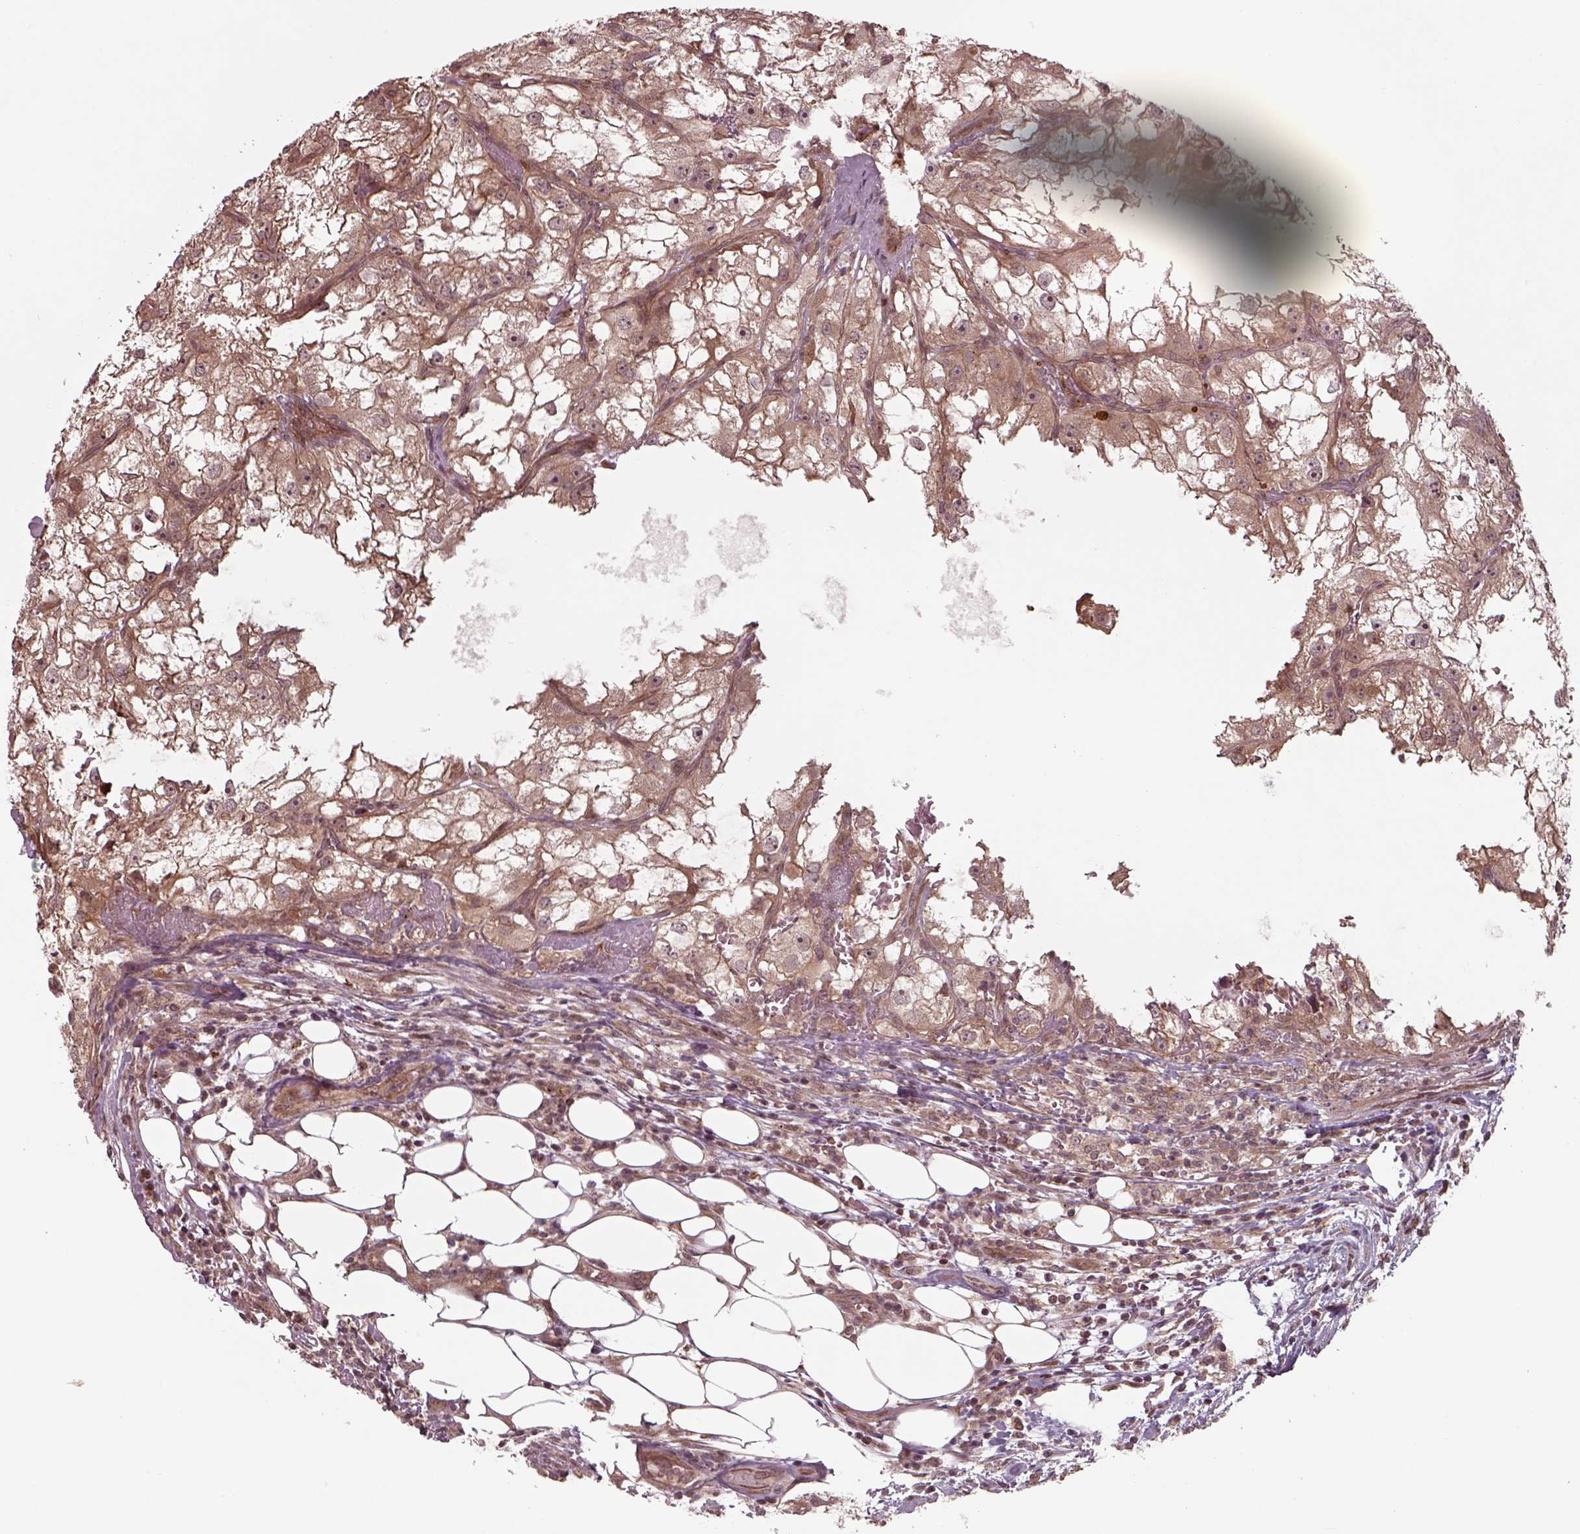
{"staining": {"intensity": "moderate", "quantity": ">75%", "location": "cytoplasmic/membranous"}, "tissue": "renal cancer", "cell_type": "Tumor cells", "image_type": "cancer", "snomed": [{"axis": "morphology", "description": "Adenocarcinoma, NOS"}, {"axis": "topography", "description": "Kidney"}], "caption": "Protein expression by immunohistochemistry shows moderate cytoplasmic/membranous positivity in about >75% of tumor cells in renal cancer (adenocarcinoma). (brown staining indicates protein expression, while blue staining denotes nuclei).", "gene": "CHMP3", "patient": {"sex": "male", "age": 59}}